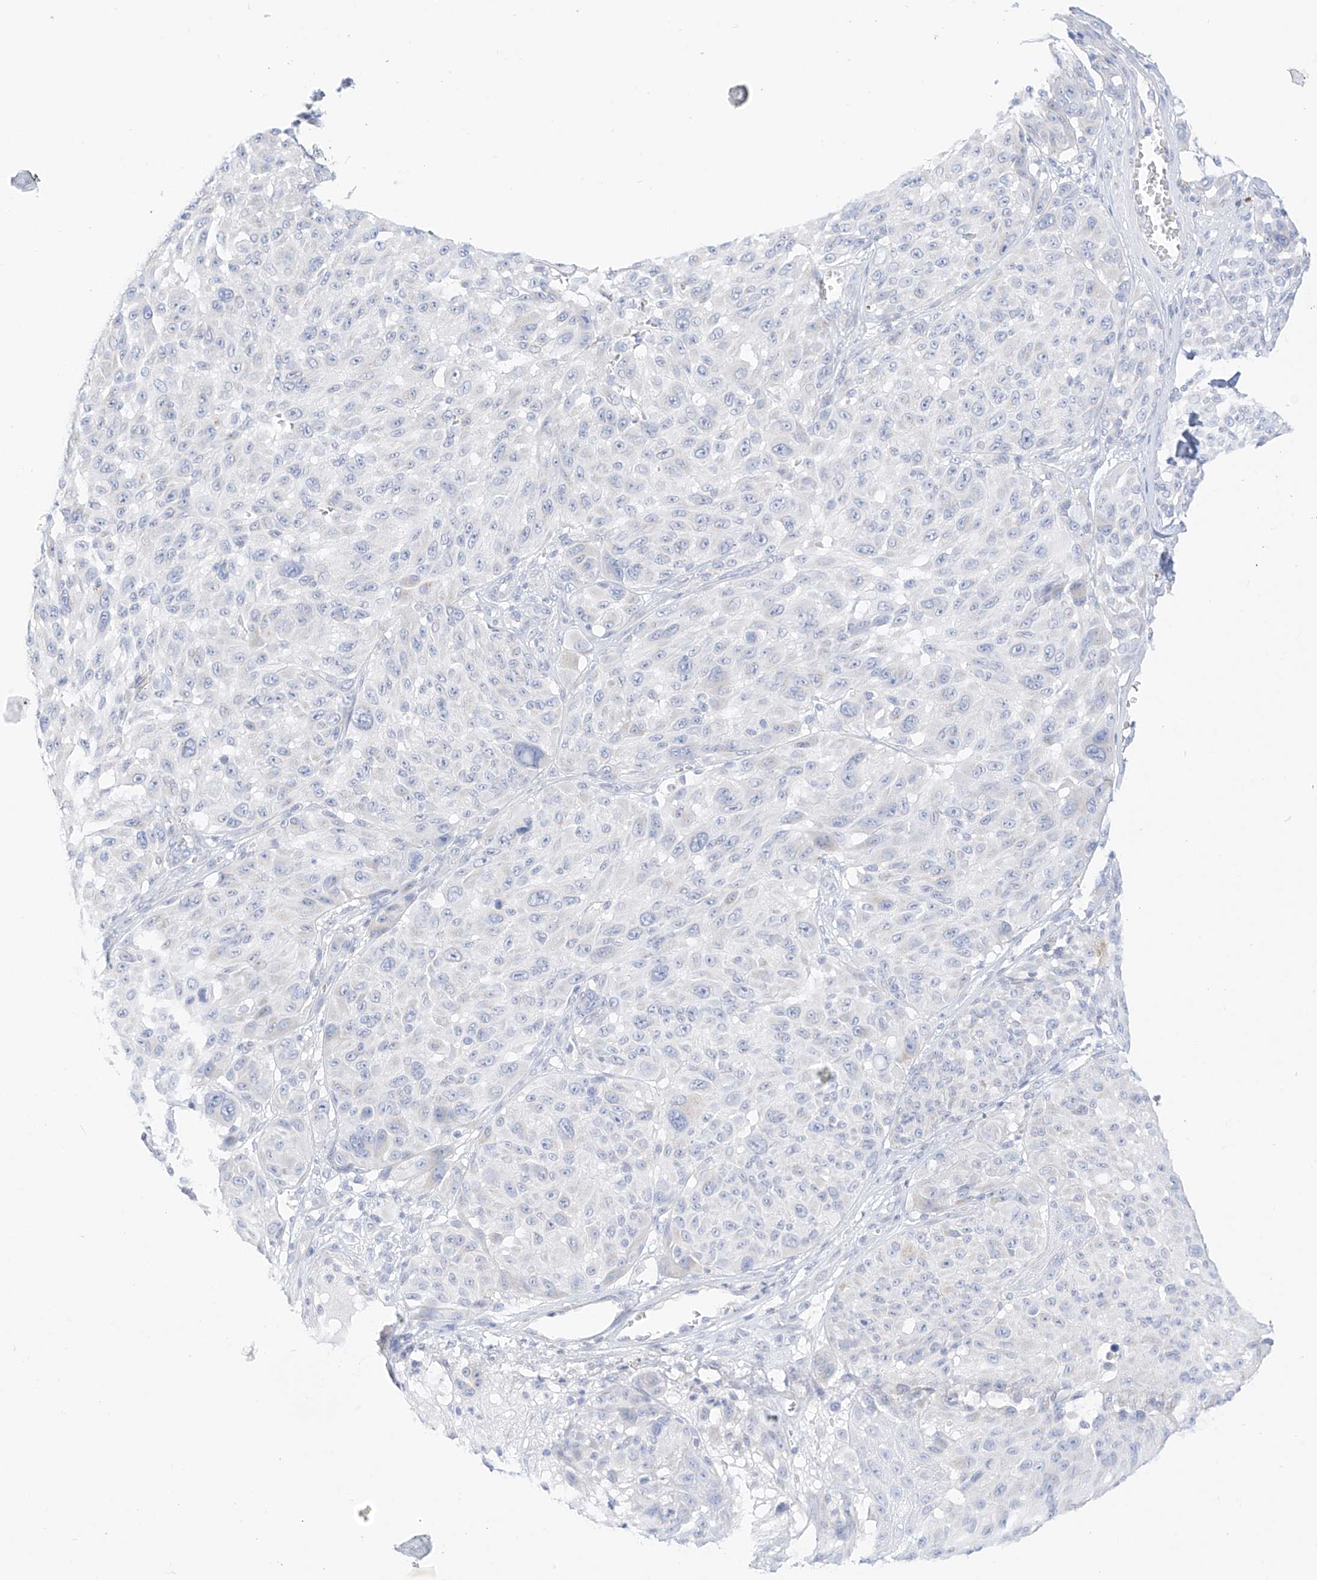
{"staining": {"intensity": "negative", "quantity": "none", "location": "none"}, "tissue": "melanoma", "cell_type": "Tumor cells", "image_type": "cancer", "snomed": [{"axis": "morphology", "description": "Malignant melanoma, NOS"}, {"axis": "topography", "description": "Skin"}], "caption": "Tumor cells are negative for brown protein staining in malignant melanoma.", "gene": "ST3GAL5", "patient": {"sex": "male", "age": 83}}